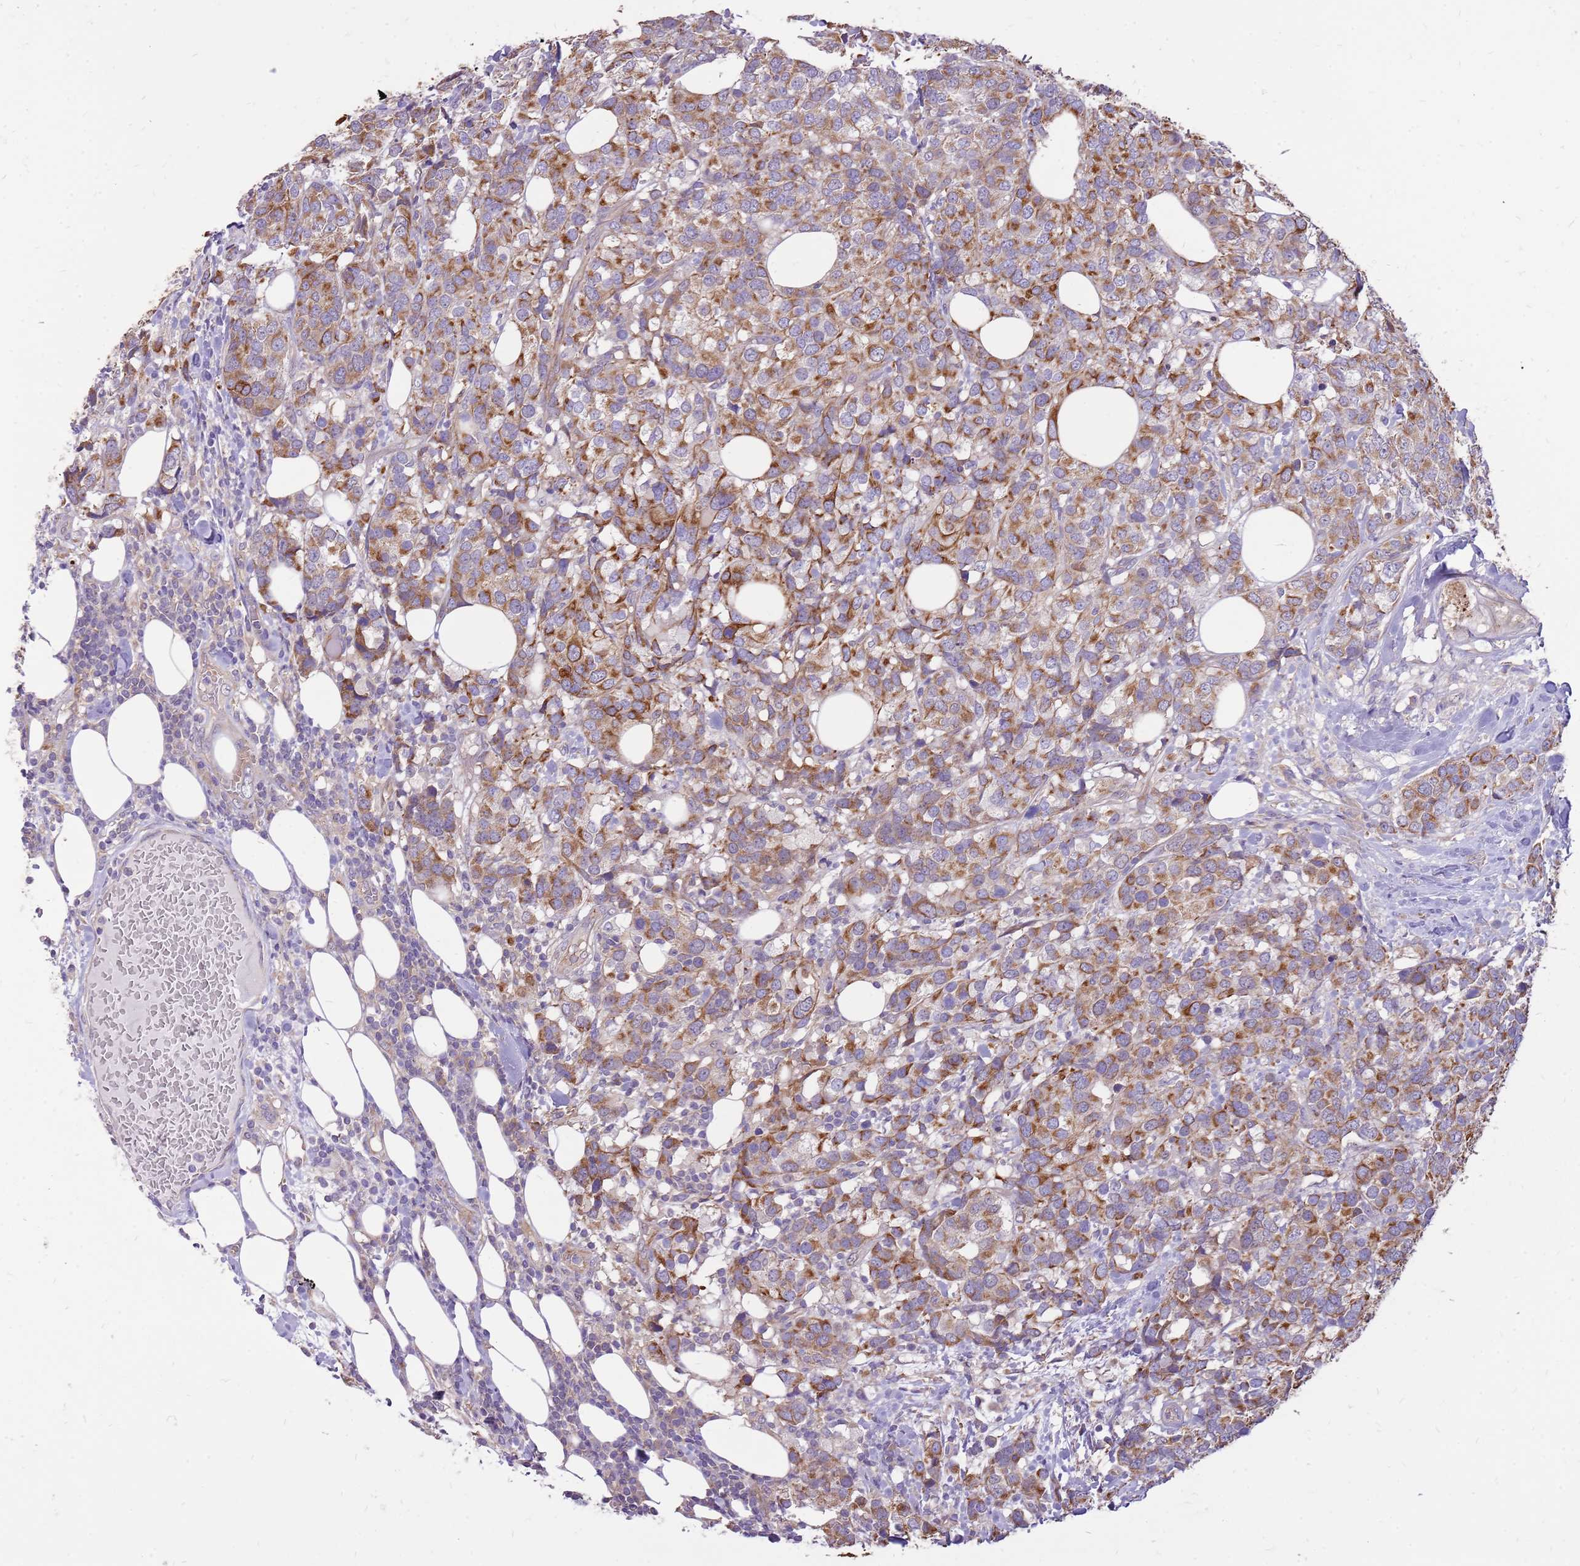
{"staining": {"intensity": "strong", "quantity": ">75%", "location": "cytoplasmic/membranous"}, "tissue": "breast cancer", "cell_type": "Tumor cells", "image_type": "cancer", "snomed": [{"axis": "morphology", "description": "Lobular carcinoma"}, {"axis": "topography", "description": "Breast"}], "caption": "Immunohistochemical staining of human breast cancer (lobular carcinoma) demonstrates high levels of strong cytoplasmic/membranous expression in about >75% of tumor cells. The protein is shown in brown color, while the nuclei are stained blue.", "gene": "WASHC4", "patient": {"sex": "female", "age": 59}}